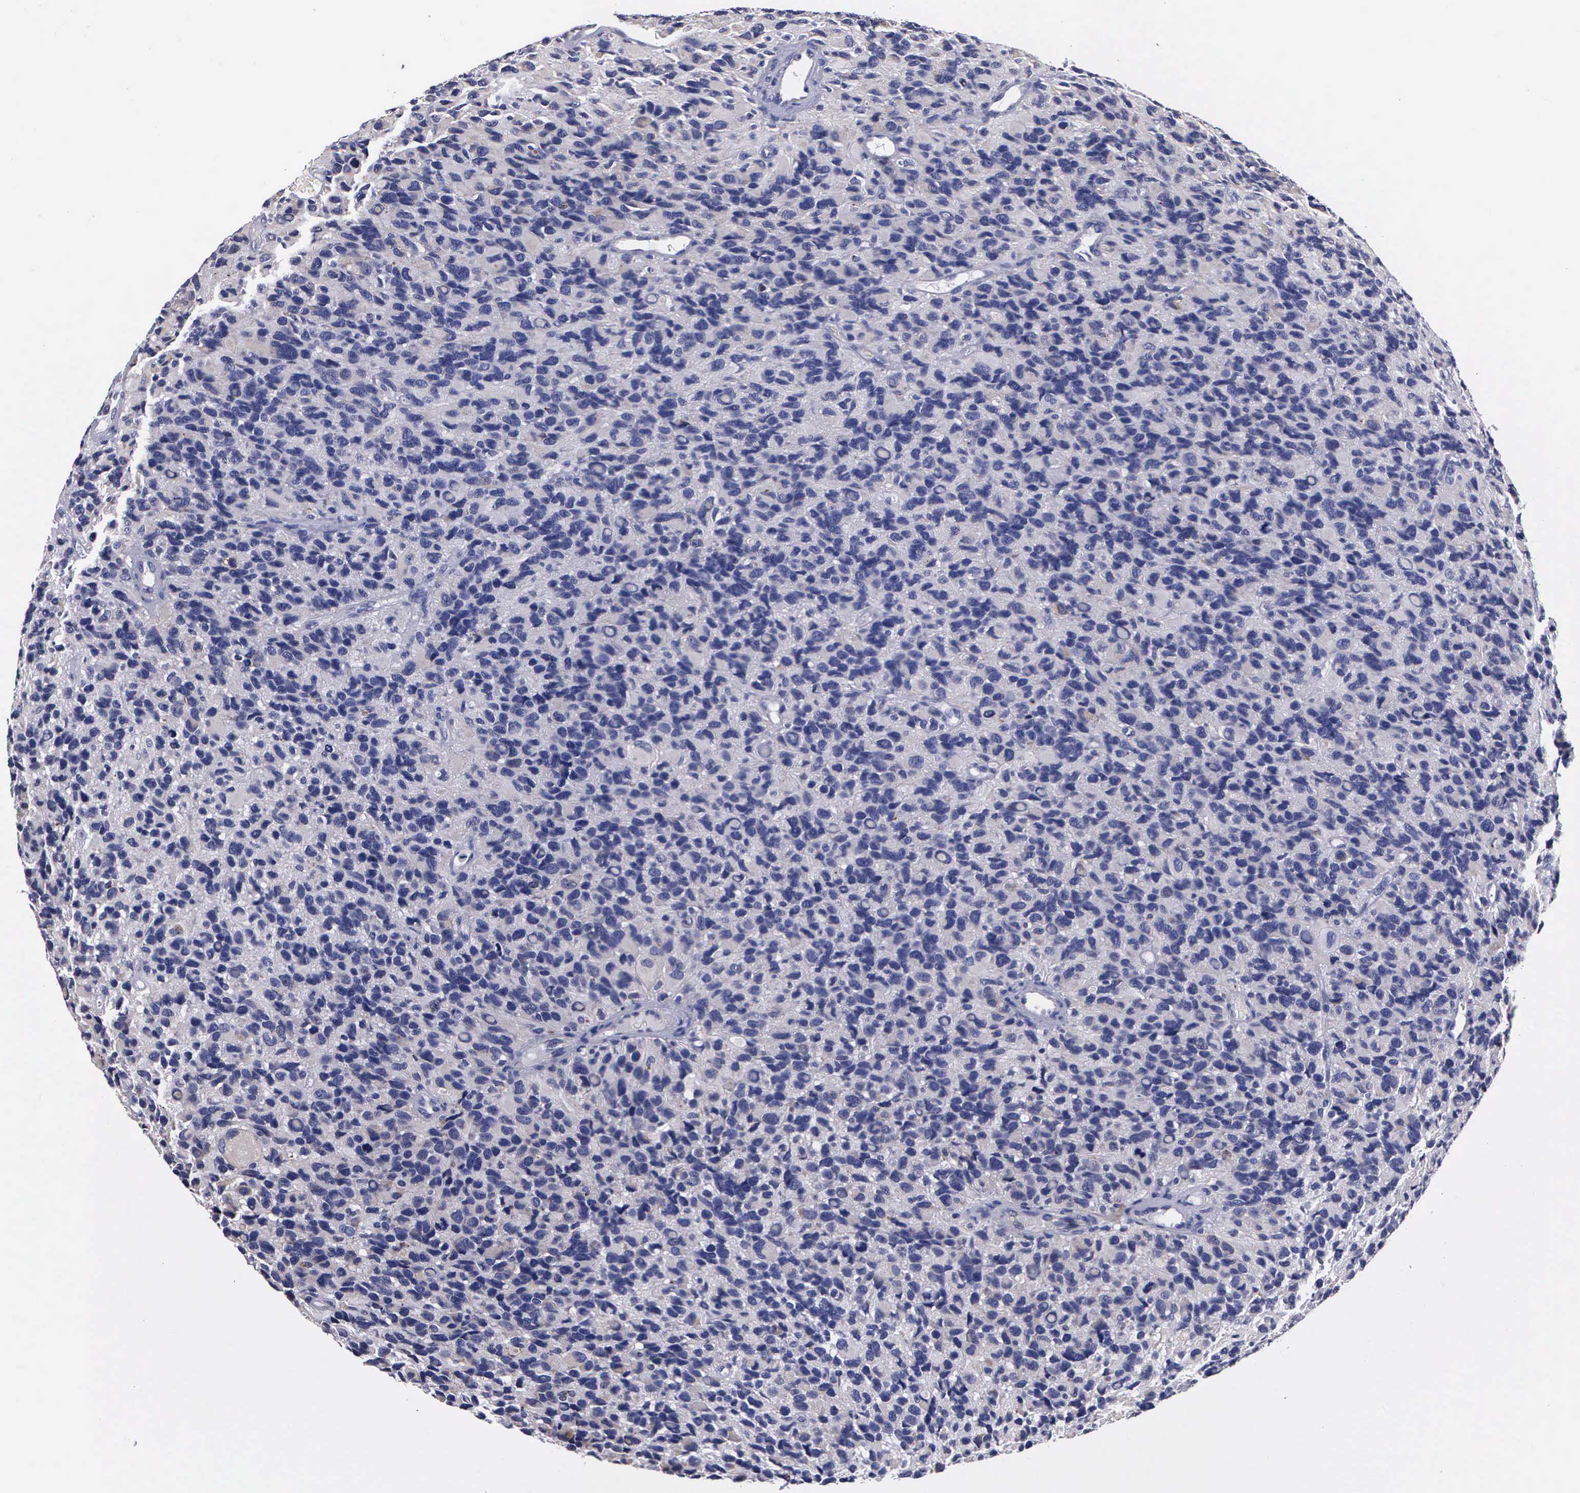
{"staining": {"intensity": "negative", "quantity": "none", "location": "none"}, "tissue": "glioma", "cell_type": "Tumor cells", "image_type": "cancer", "snomed": [{"axis": "morphology", "description": "Glioma, malignant, High grade"}, {"axis": "topography", "description": "Brain"}], "caption": "Immunohistochemistry of human malignant glioma (high-grade) demonstrates no positivity in tumor cells. (DAB IHC visualized using brightfield microscopy, high magnification).", "gene": "CRELD2", "patient": {"sex": "male", "age": 77}}